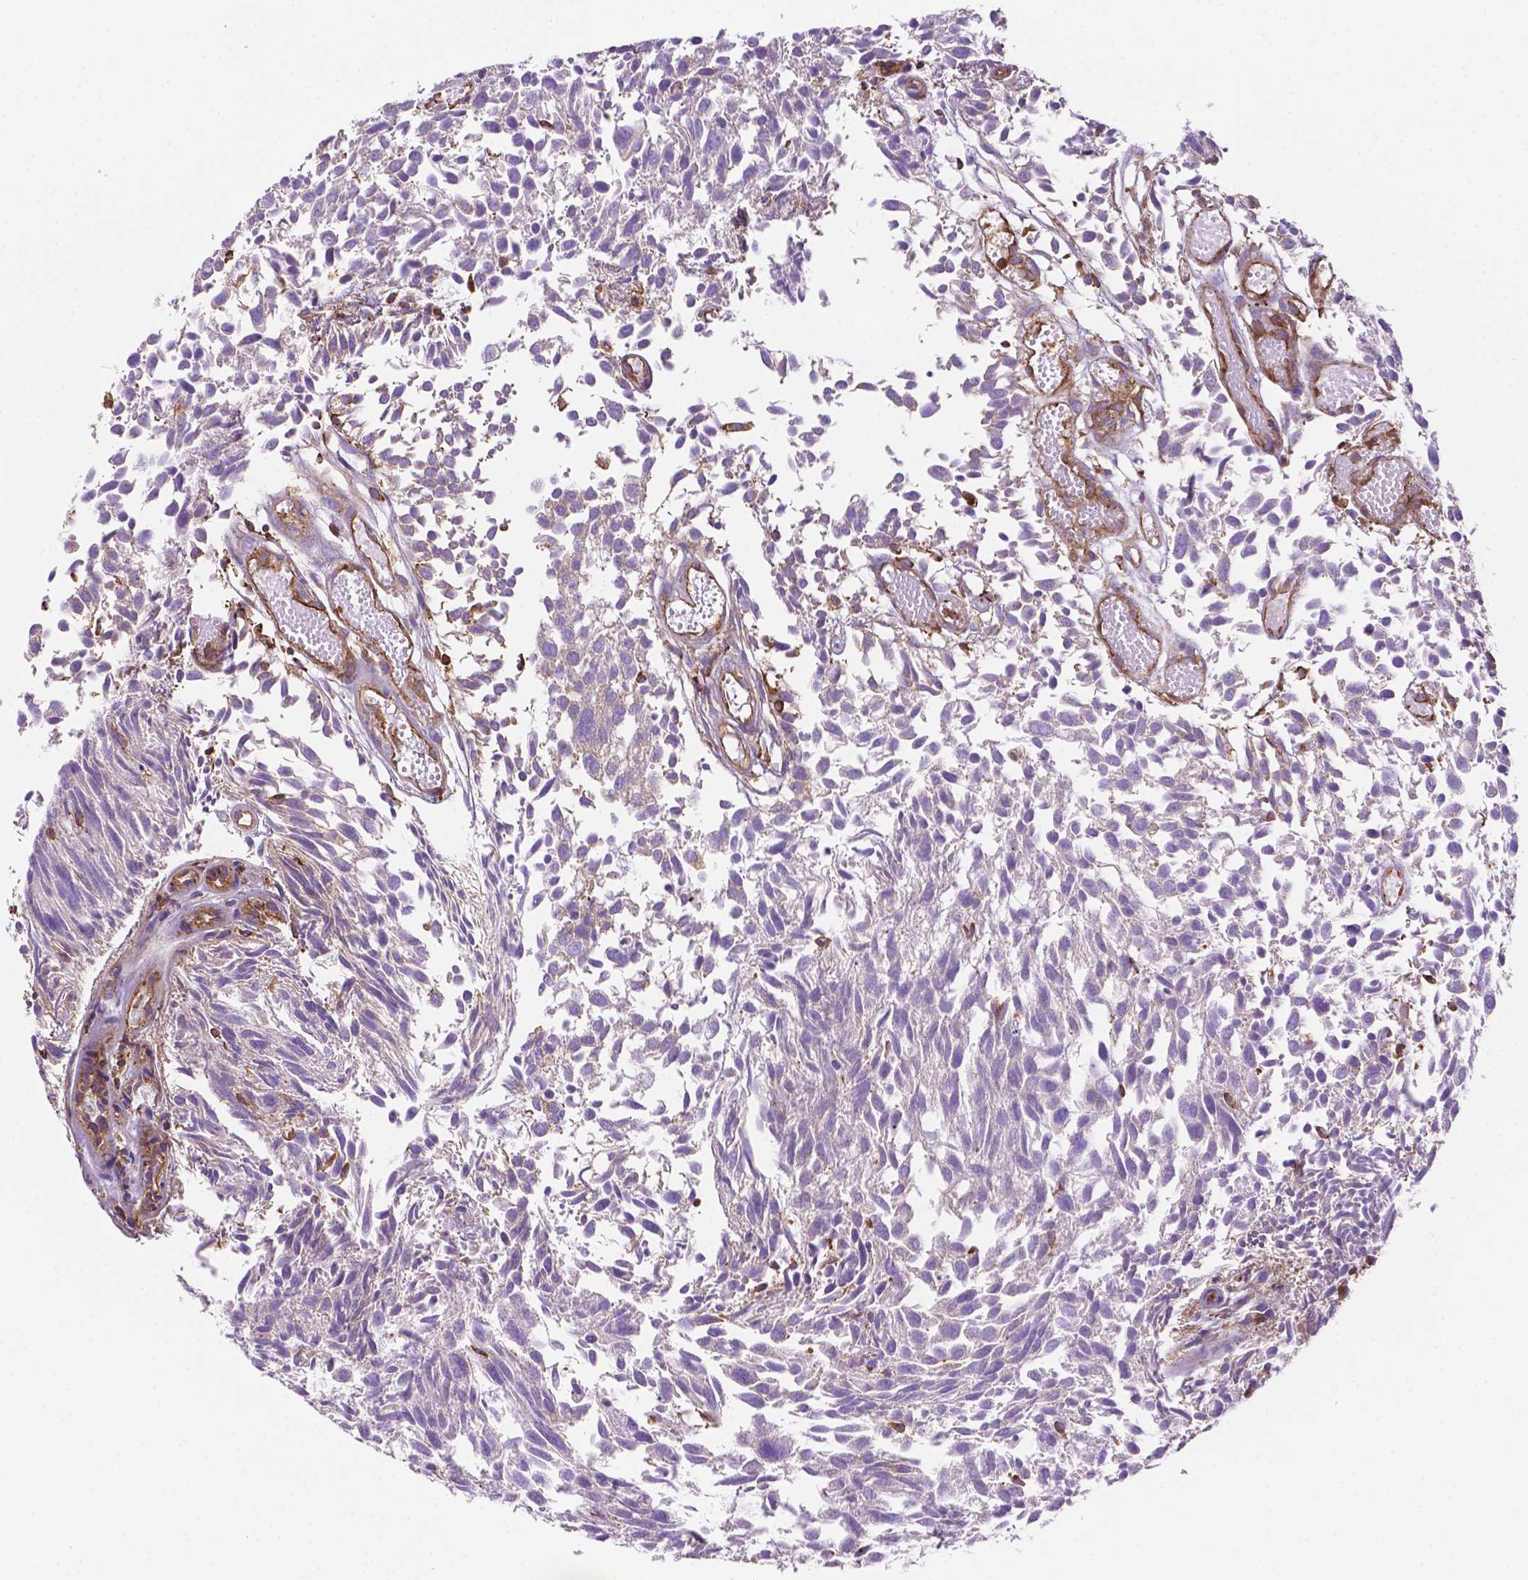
{"staining": {"intensity": "negative", "quantity": "none", "location": "none"}, "tissue": "urothelial cancer", "cell_type": "Tumor cells", "image_type": "cancer", "snomed": [{"axis": "morphology", "description": "Urothelial carcinoma, Low grade"}, {"axis": "topography", "description": "Urinary bladder"}], "caption": "The image displays no staining of tumor cells in low-grade urothelial carcinoma.", "gene": "DCN", "patient": {"sex": "male", "age": 70}}